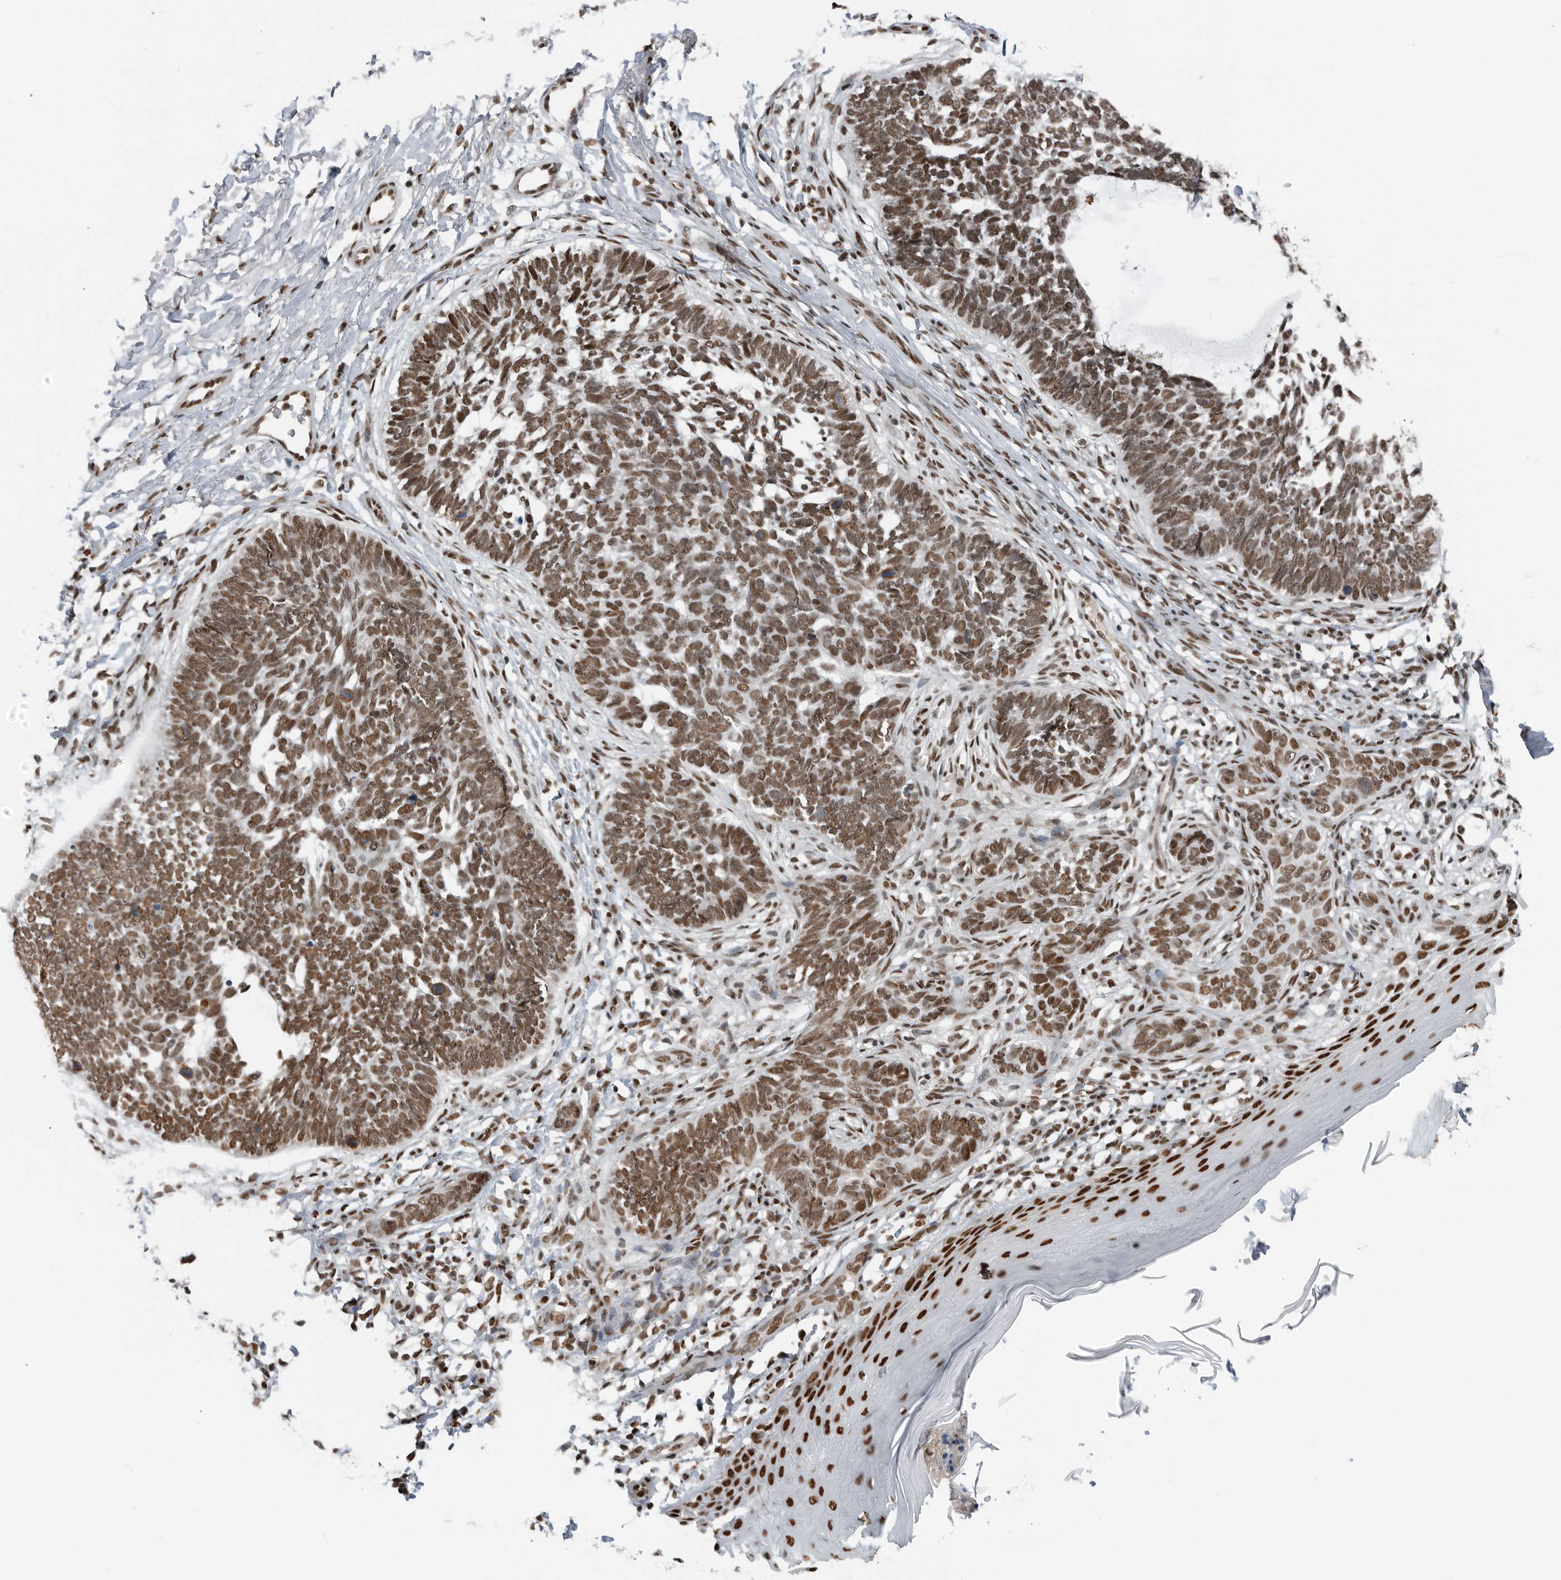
{"staining": {"intensity": "moderate", "quantity": ">75%", "location": "nuclear"}, "tissue": "skin cancer", "cell_type": "Tumor cells", "image_type": "cancer", "snomed": [{"axis": "morphology", "description": "Normal tissue, NOS"}, {"axis": "morphology", "description": "Basal cell carcinoma"}, {"axis": "topography", "description": "Skin"}], "caption": "This is an image of immunohistochemistry staining of skin cancer, which shows moderate expression in the nuclear of tumor cells.", "gene": "BLZF1", "patient": {"sex": "male", "age": 77}}